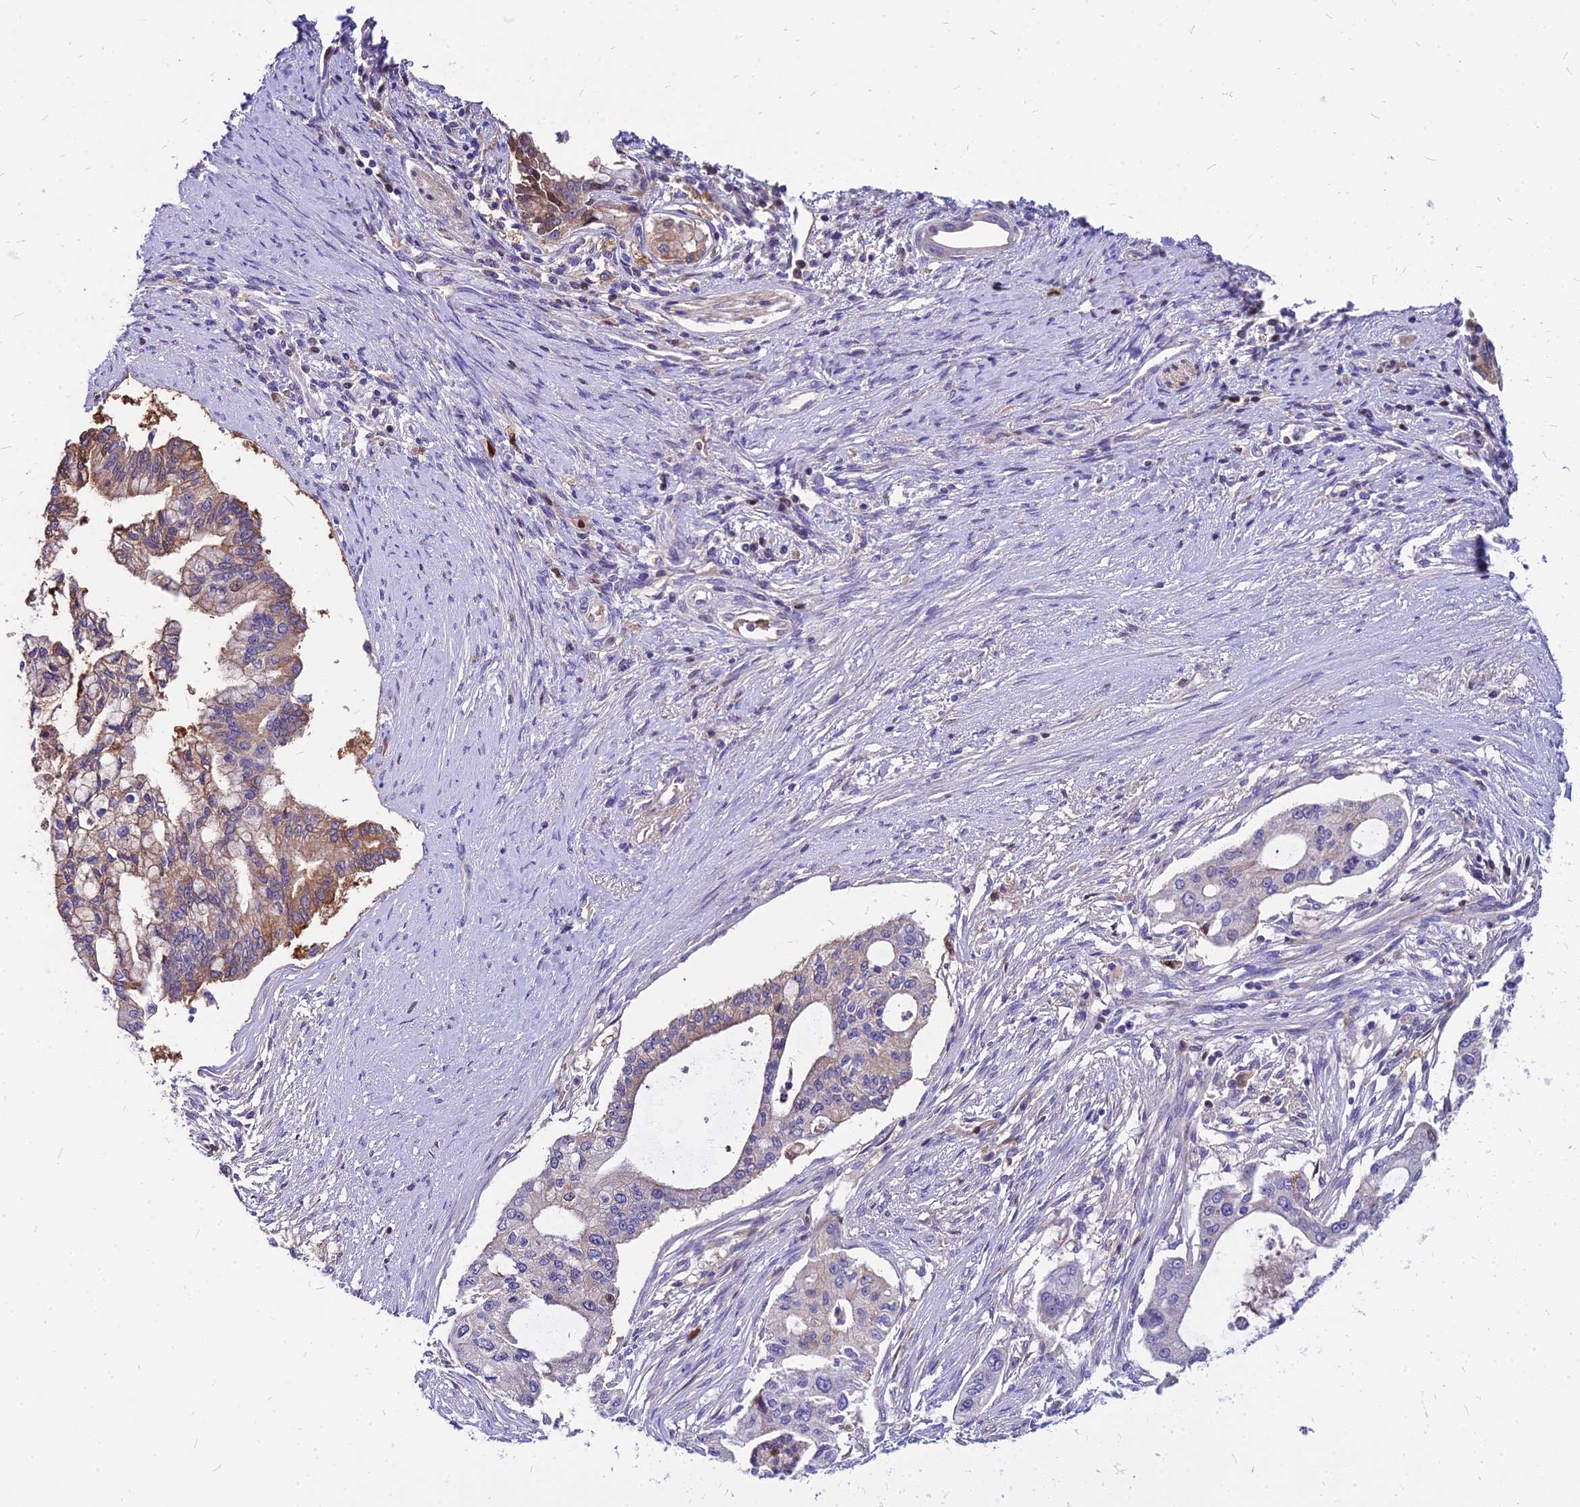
{"staining": {"intensity": "moderate", "quantity": "<25%", "location": "cytoplasmic/membranous"}, "tissue": "pancreatic cancer", "cell_type": "Tumor cells", "image_type": "cancer", "snomed": [{"axis": "morphology", "description": "Adenocarcinoma, NOS"}, {"axis": "topography", "description": "Pancreas"}], "caption": "Immunohistochemical staining of adenocarcinoma (pancreatic) reveals low levels of moderate cytoplasmic/membranous staining in approximately <25% of tumor cells. Nuclei are stained in blue.", "gene": "ACSM6", "patient": {"sex": "male", "age": 46}}